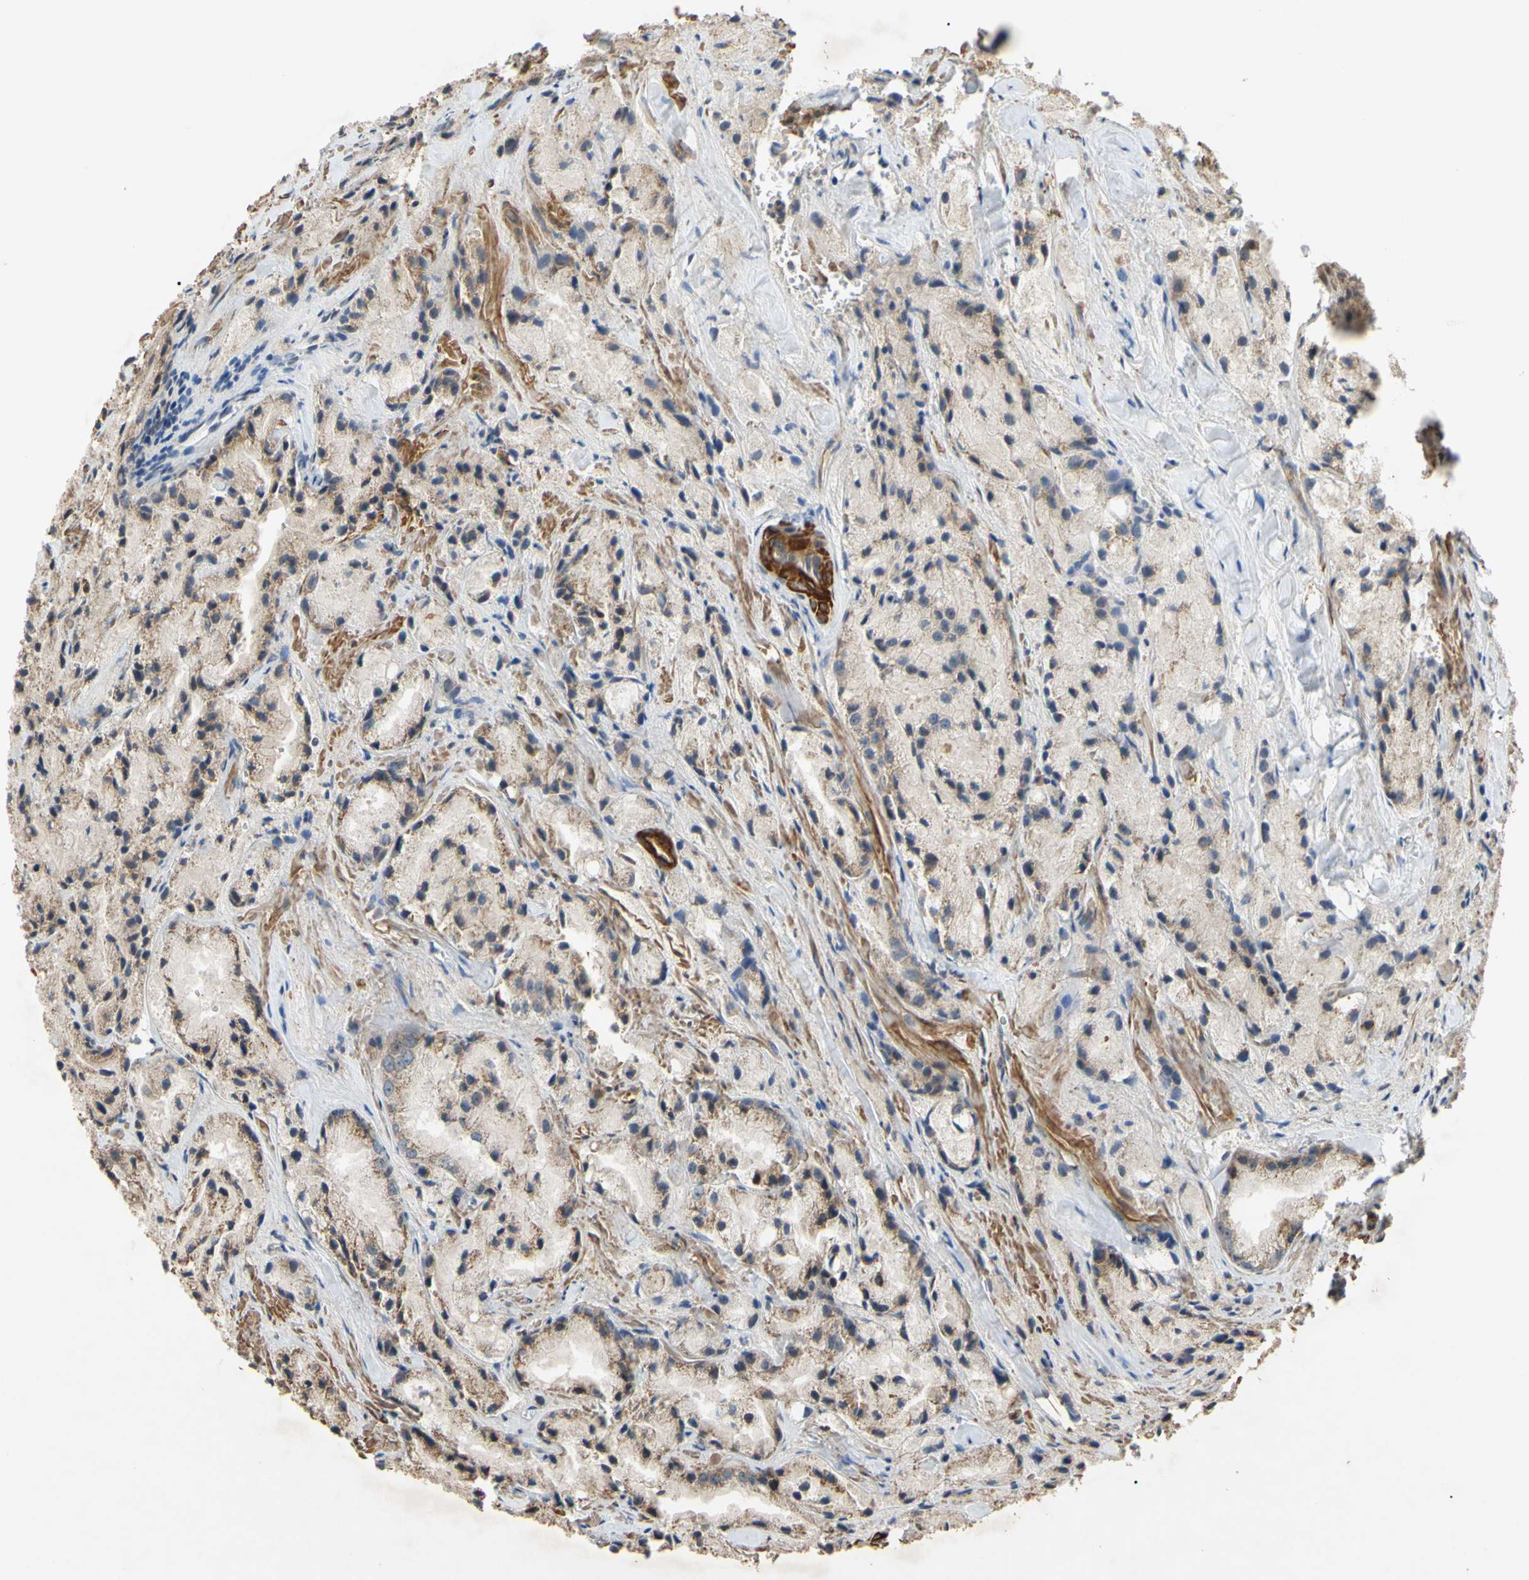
{"staining": {"intensity": "weak", "quantity": "25%-75%", "location": "cytoplasmic/membranous"}, "tissue": "prostate cancer", "cell_type": "Tumor cells", "image_type": "cancer", "snomed": [{"axis": "morphology", "description": "Adenocarcinoma, Low grade"}, {"axis": "topography", "description": "Prostate"}], "caption": "An immunohistochemistry image of tumor tissue is shown. Protein staining in brown labels weak cytoplasmic/membranous positivity in prostate low-grade adenocarcinoma within tumor cells. The protein of interest is shown in brown color, while the nuclei are stained blue.", "gene": "PARD6A", "patient": {"sex": "male", "age": 64}}